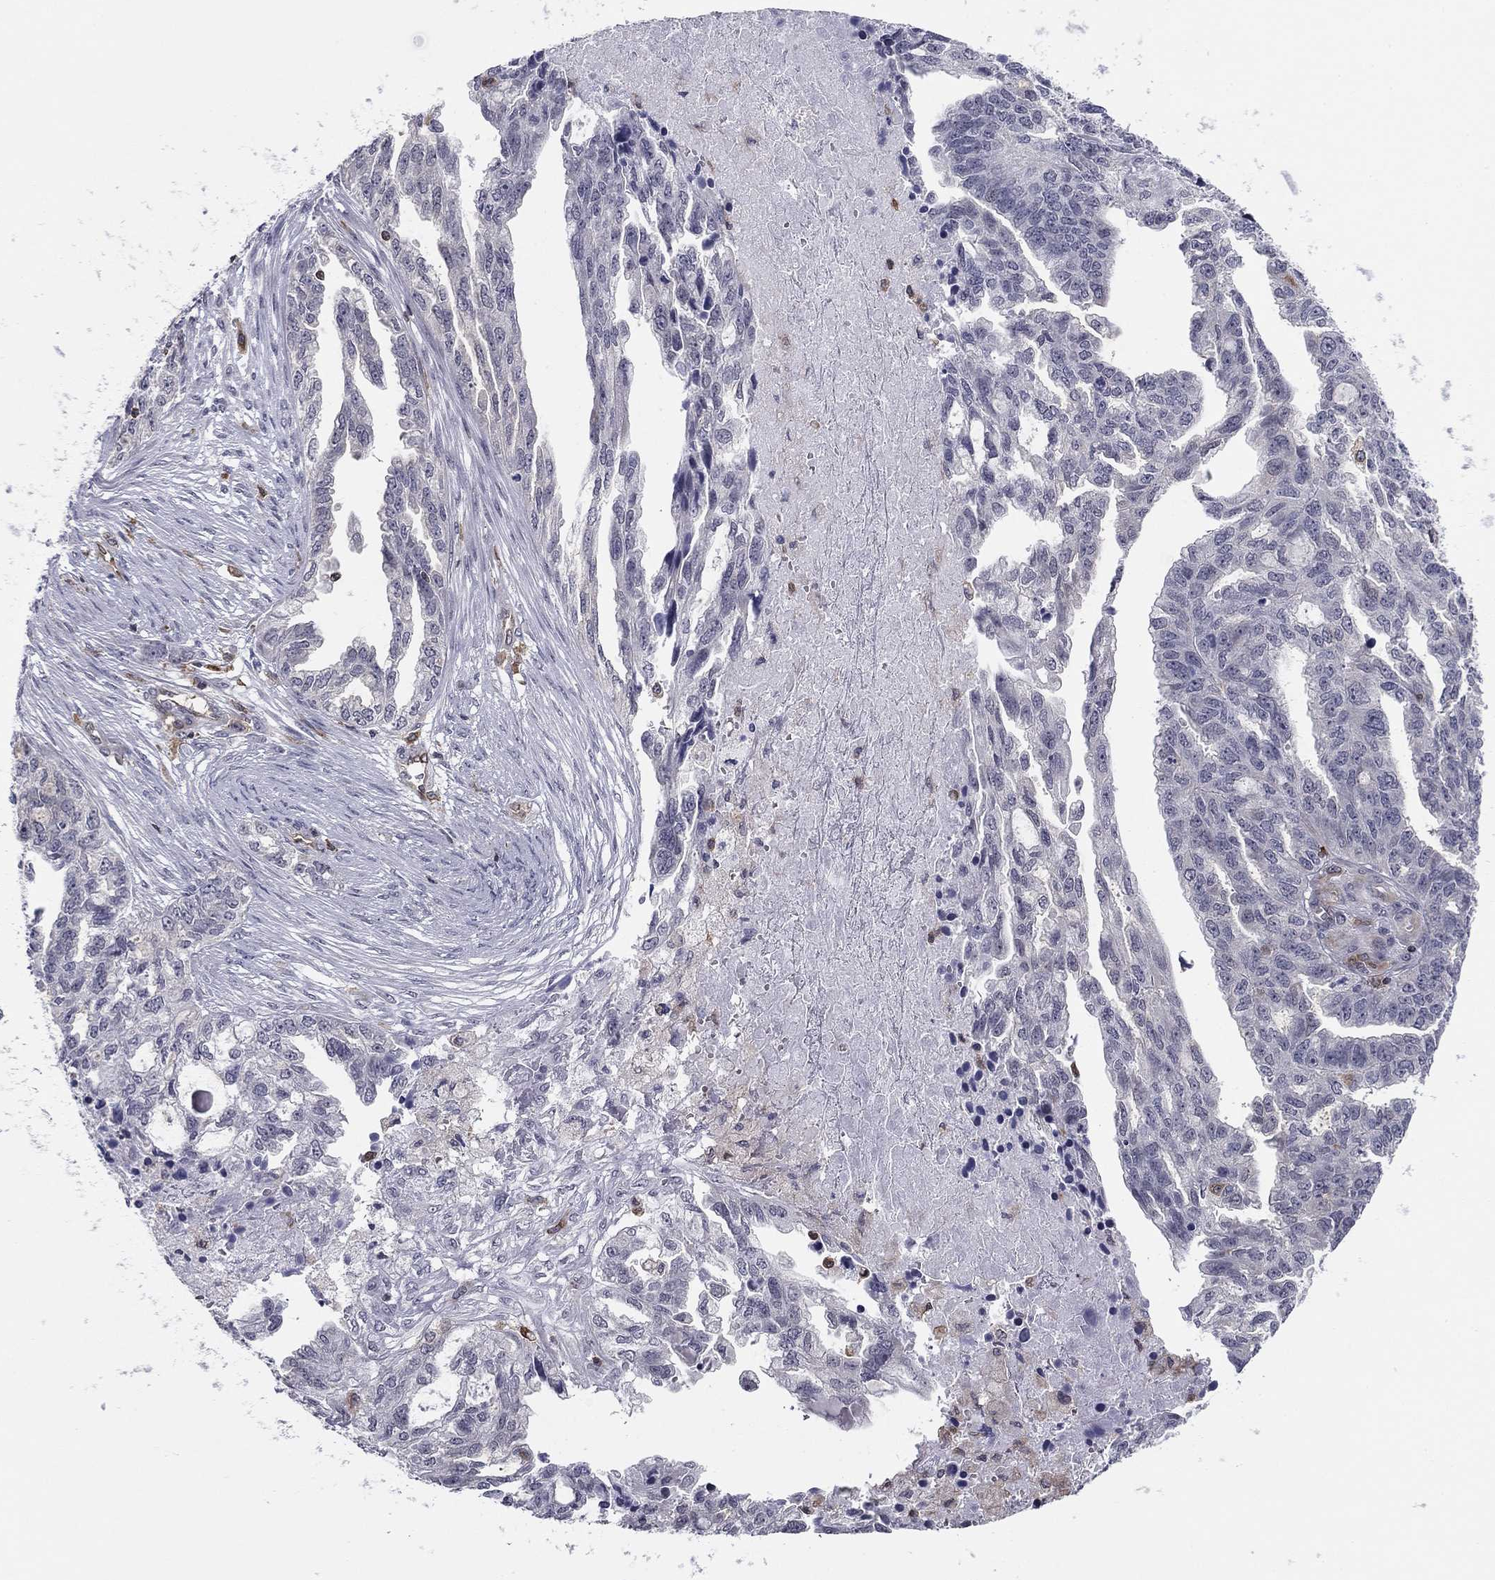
{"staining": {"intensity": "negative", "quantity": "none", "location": "none"}, "tissue": "ovarian cancer", "cell_type": "Tumor cells", "image_type": "cancer", "snomed": [{"axis": "morphology", "description": "Cystadenocarcinoma, serous, NOS"}, {"axis": "topography", "description": "Ovary"}], "caption": "Image shows no significant protein staining in tumor cells of ovarian serous cystadenocarcinoma.", "gene": "PLCB2", "patient": {"sex": "female", "age": 51}}